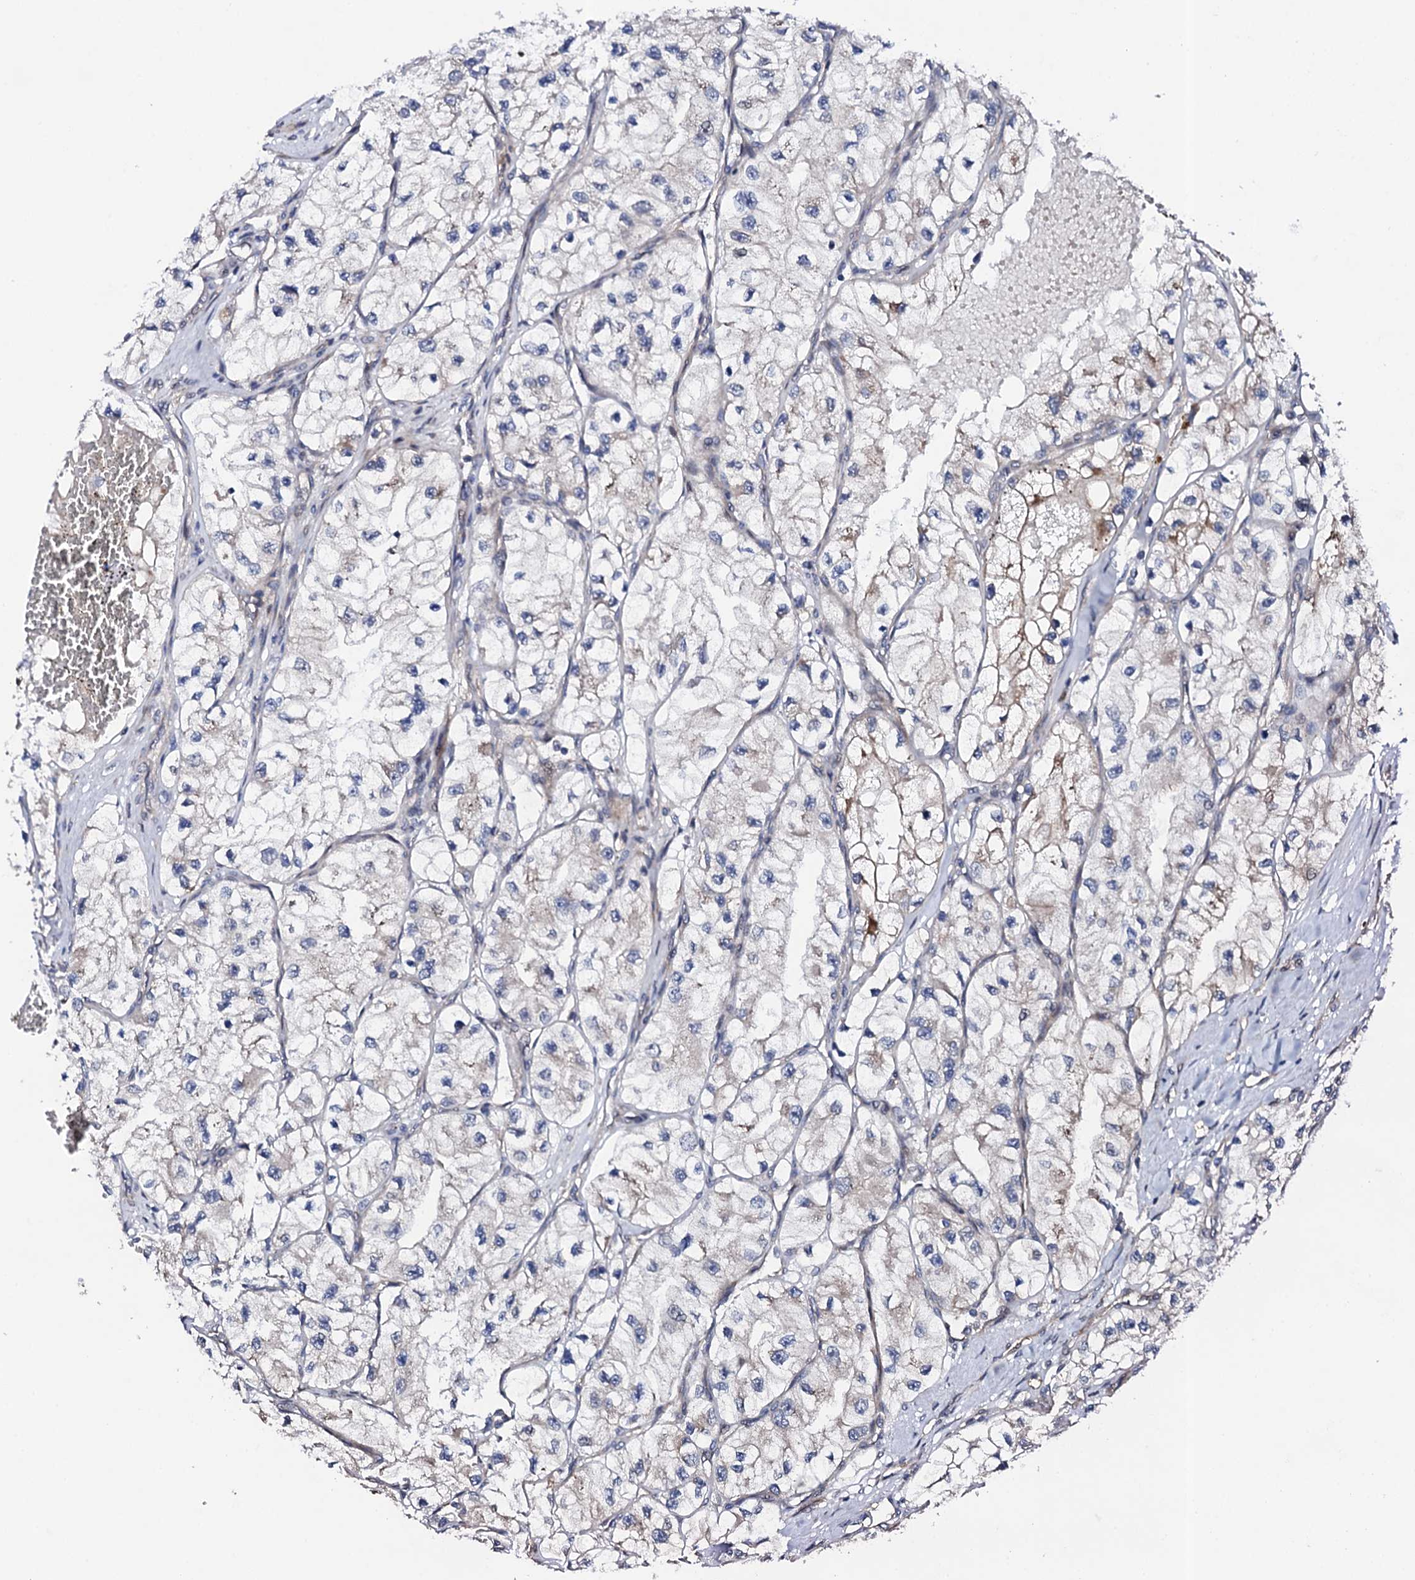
{"staining": {"intensity": "negative", "quantity": "none", "location": "none"}, "tissue": "renal cancer", "cell_type": "Tumor cells", "image_type": "cancer", "snomed": [{"axis": "morphology", "description": "Adenocarcinoma, NOS"}, {"axis": "topography", "description": "Kidney"}], "caption": "Renal adenocarcinoma stained for a protein using immunohistochemistry exhibits no staining tumor cells.", "gene": "CIAO2A", "patient": {"sex": "female", "age": 57}}